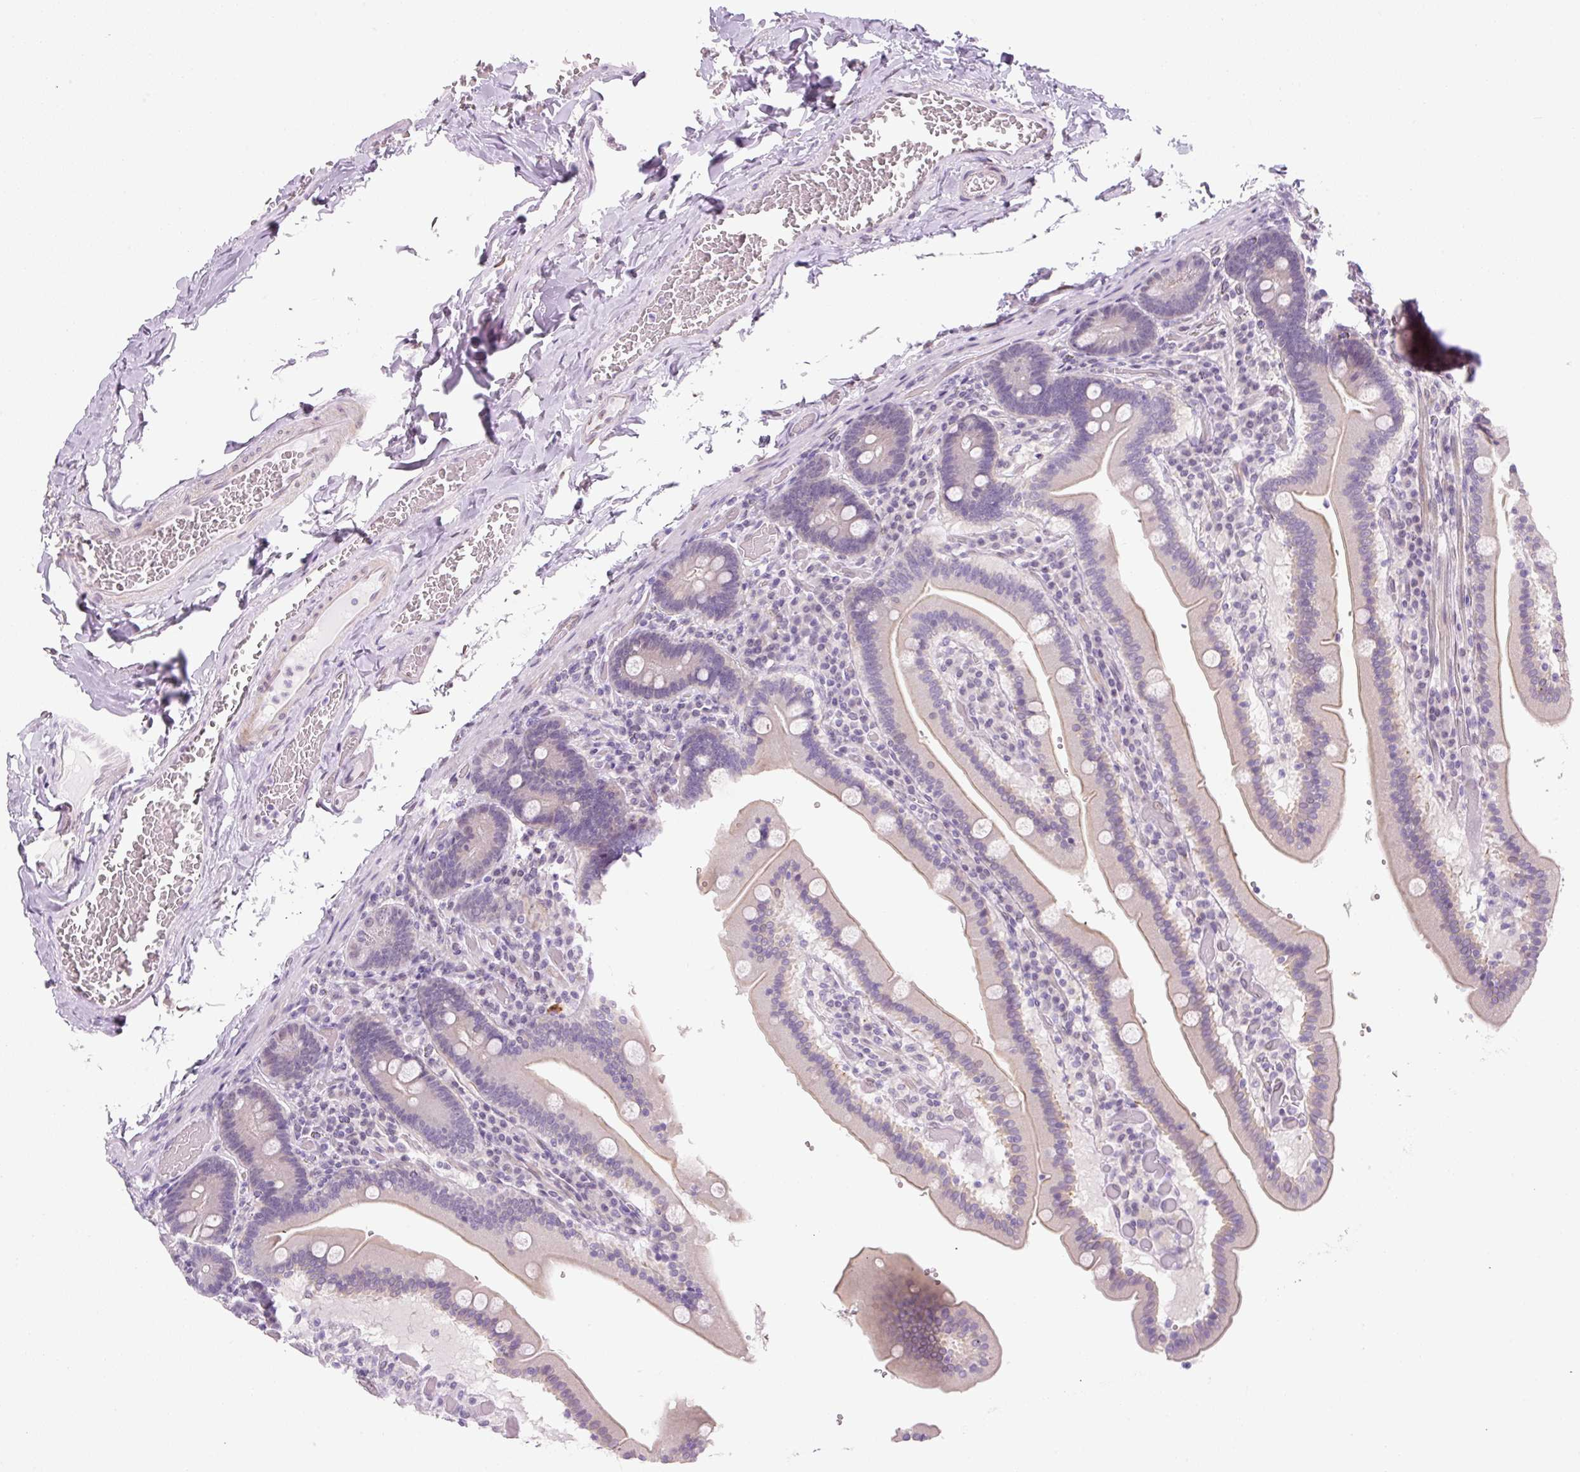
{"staining": {"intensity": "negative", "quantity": "none", "location": "none"}, "tissue": "duodenum", "cell_type": "Glandular cells", "image_type": "normal", "snomed": [{"axis": "morphology", "description": "Normal tissue, NOS"}, {"axis": "topography", "description": "Duodenum"}], "caption": "Micrograph shows no significant protein expression in glandular cells of normal duodenum. (Immunohistochemistry (ihc), brightfield microscopy, high magnification).", "gene": "SYNE3", "patient": {"sex": "female", "age": 62}}